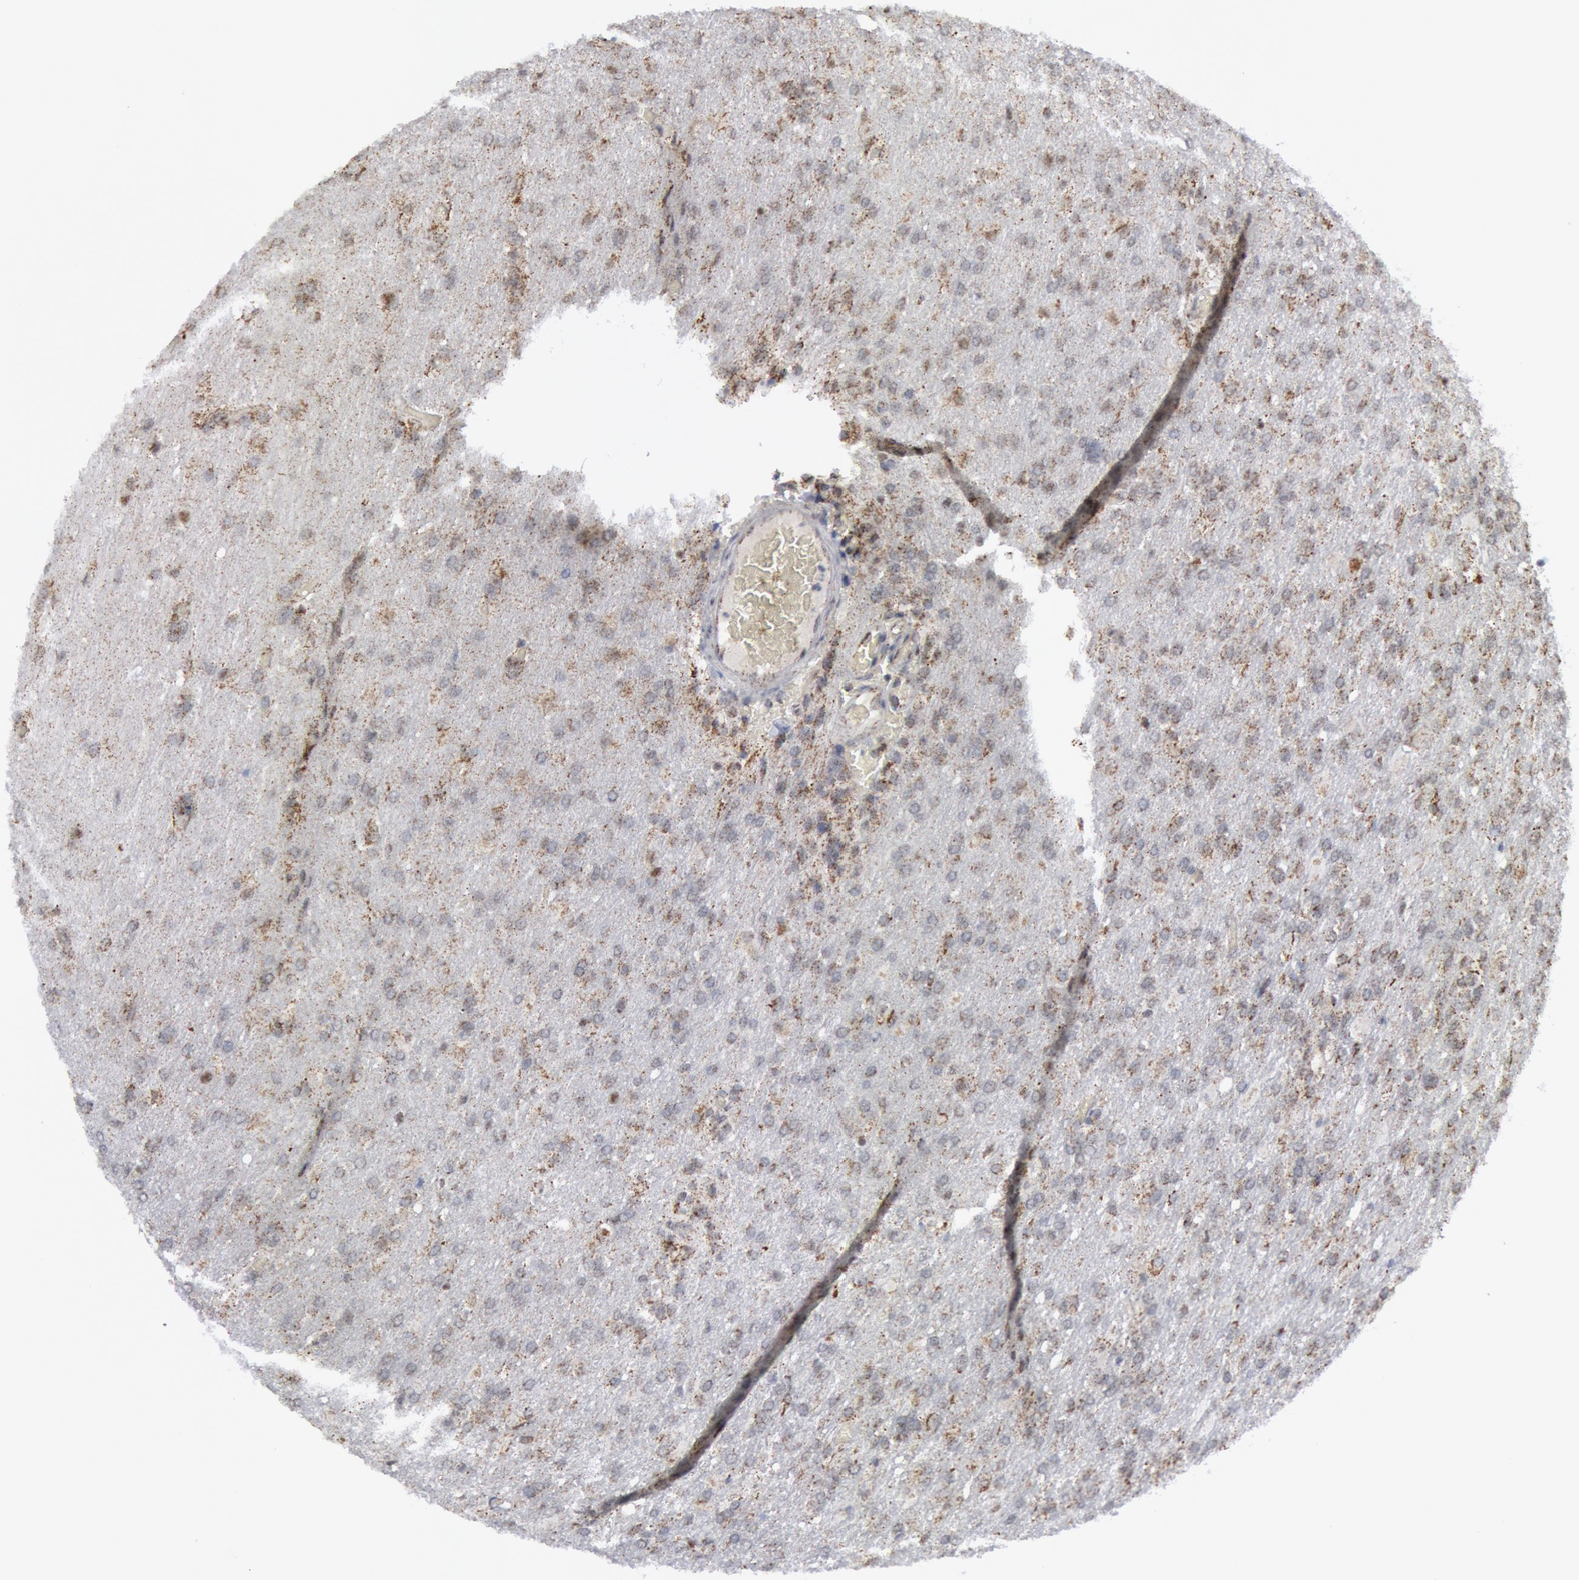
{"staining": {"intensity": "weak", "quantity": "<25%", "location": "cytoplasmic/membranous"}, "tissue": "glioma", "cell_type": "Tumor cells", "image_type": "cancer", "snomed": [{"axis": "morphology", "description": "Glioma, malignant, High grade"}, {"axis": "topography", "description": "Brain"}], "caption": "Tumor cells show no significant expression in high-grade glioma (malignant).", "gene": "CASP9", "patient": {"sex": "male", "age": 68}}